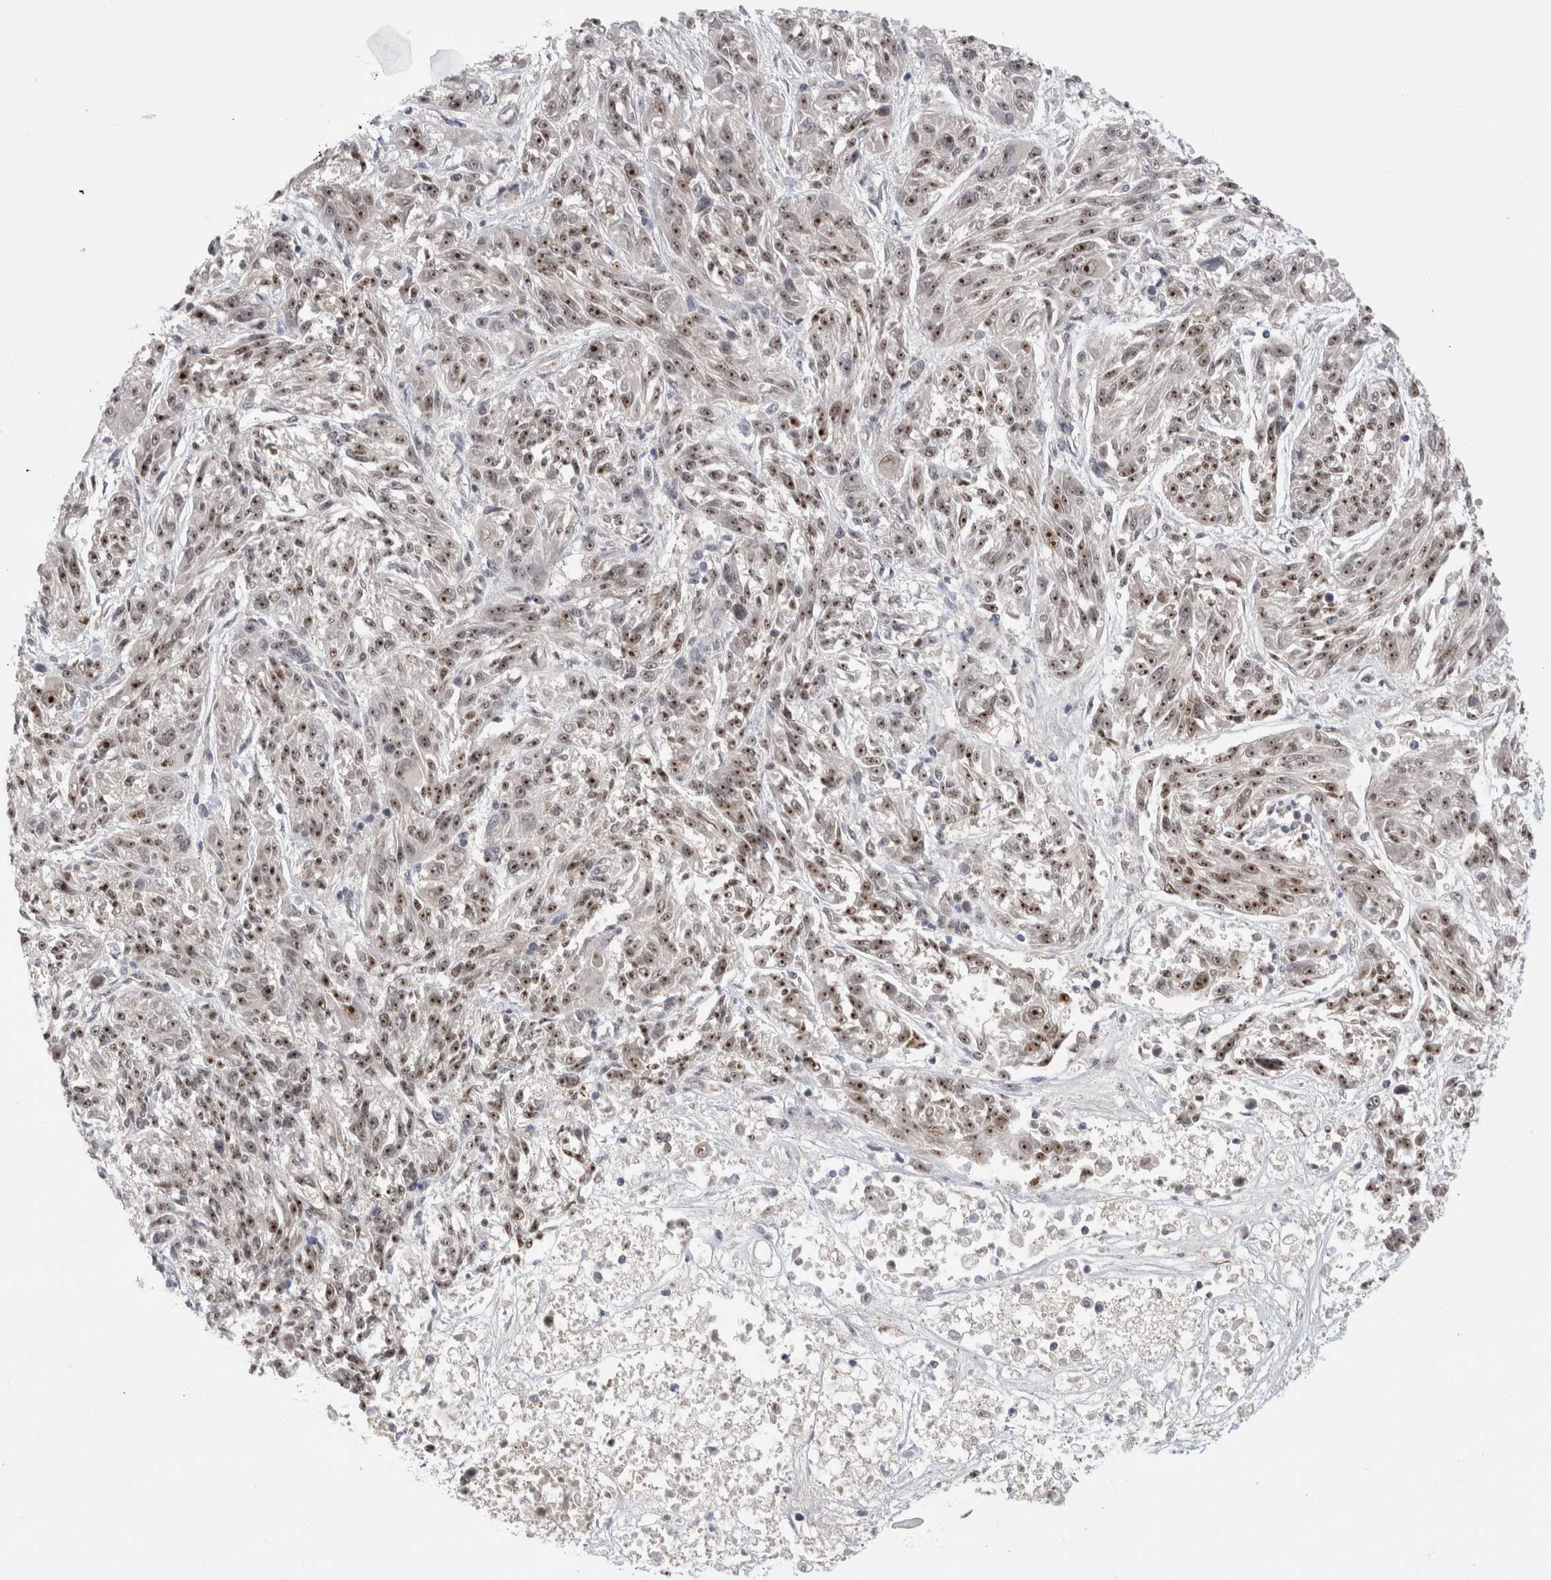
{"staining": {"intensity": "moderate", "quantity": ">75%", "location": "nuclear"}, "tissue": "melanoma", "cell_type": "Tumor cells", "image_type": "cancer", "snomed": [{"axis": "morphology", "description": "Malignant melanoma, NOS"}, {"axis": "topography", "description": "Skin"}], "caption": "Immunohistochemistry (IHC) of malignant melanoma reveals medium levels of moderate nuclear expression in about >75% of tumor cells. Using DAB (3,3'-diaminobenzidine) (brown) and hematoxylin (blue) stains, captured at high magnification using brightfield microscopy.", "gene": "ZNF24", "patient": {"sex": "male", "age": 53}}